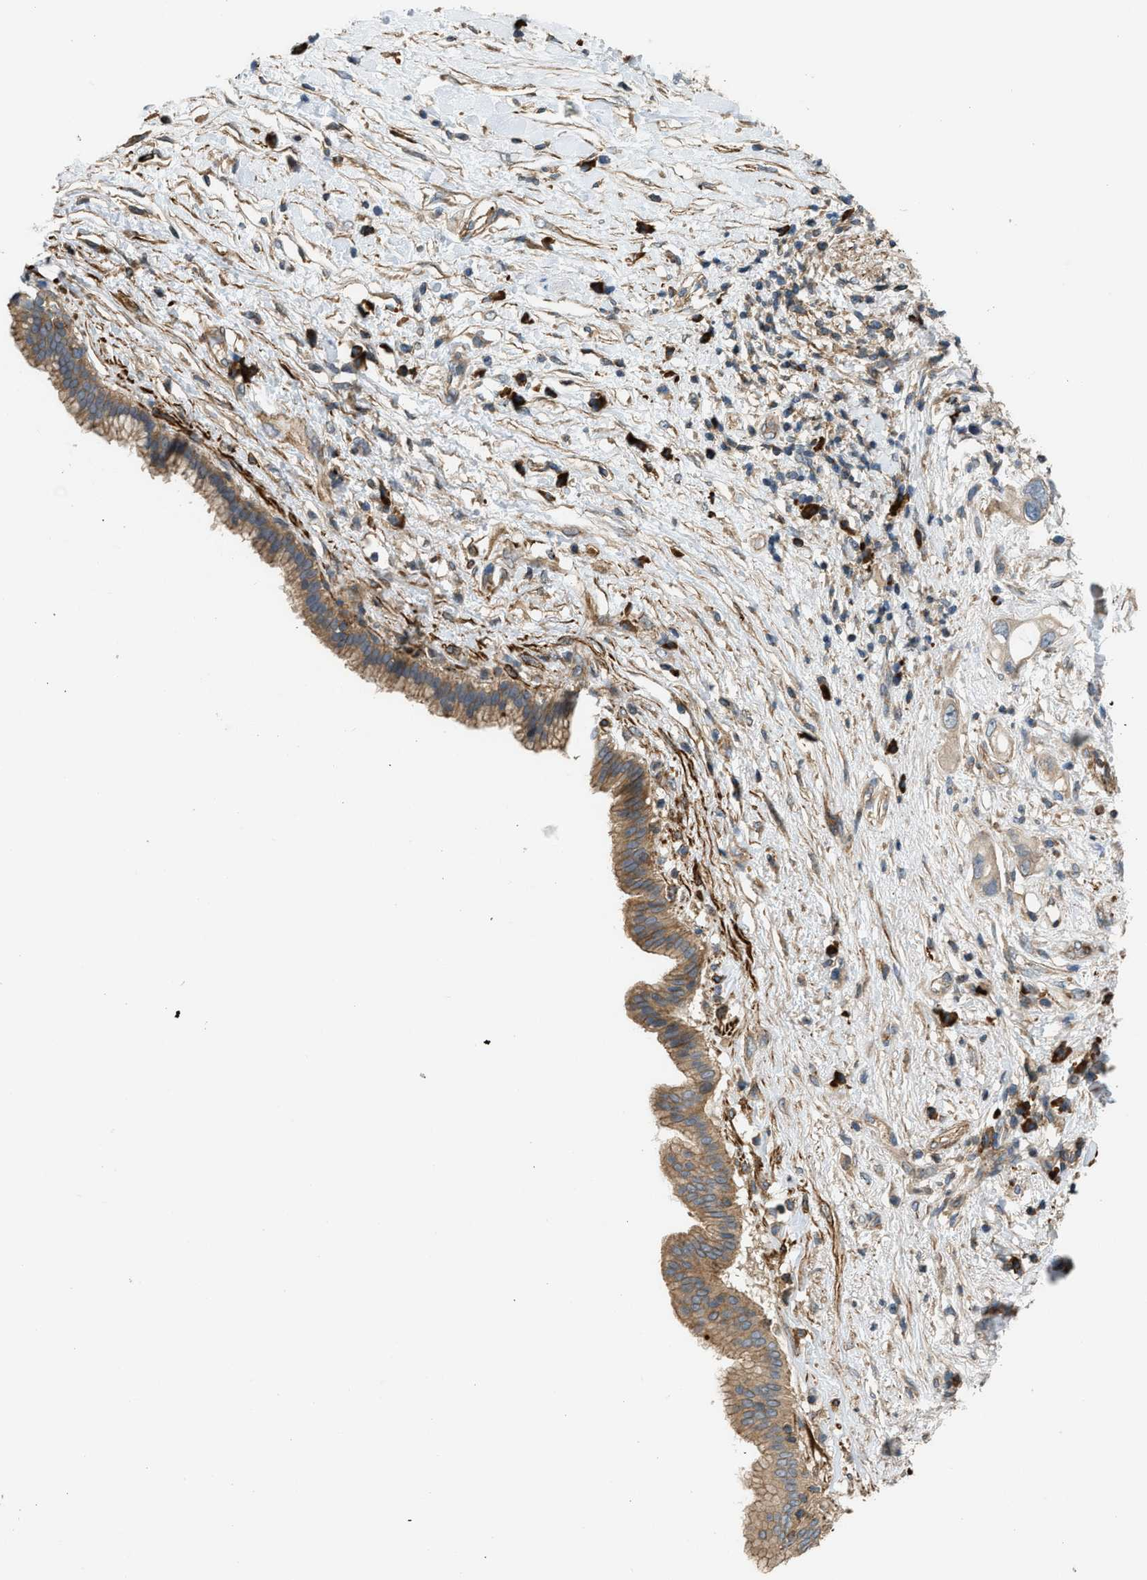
{"staining": {"intensity": "moderate", "quantity": "25%-75%", "location": "cytoplasmic/membranous"}, "tissue": "pancreatic cancer", "cell_type": "Tumor cells", "image_type": "cancer", "snomed": [{"axis": "morphology", "description": "Adenocarcinoma, NOS"}, {"axis": "topography", "description": "Pancreas"}], "caption": "Immunohistochemistry histopathology image of neoplastic tissue: human adenocarcinoma (pancreatic) stained using IHC displays medium levels of moderate protein expression localized specifically in the cytoplasmic/membranous of tumor cells, appearing as a cytoplasmic/membranous brown color.", "gene": "BTN3A2", "patient": {"sex": "female", "age": 56}}